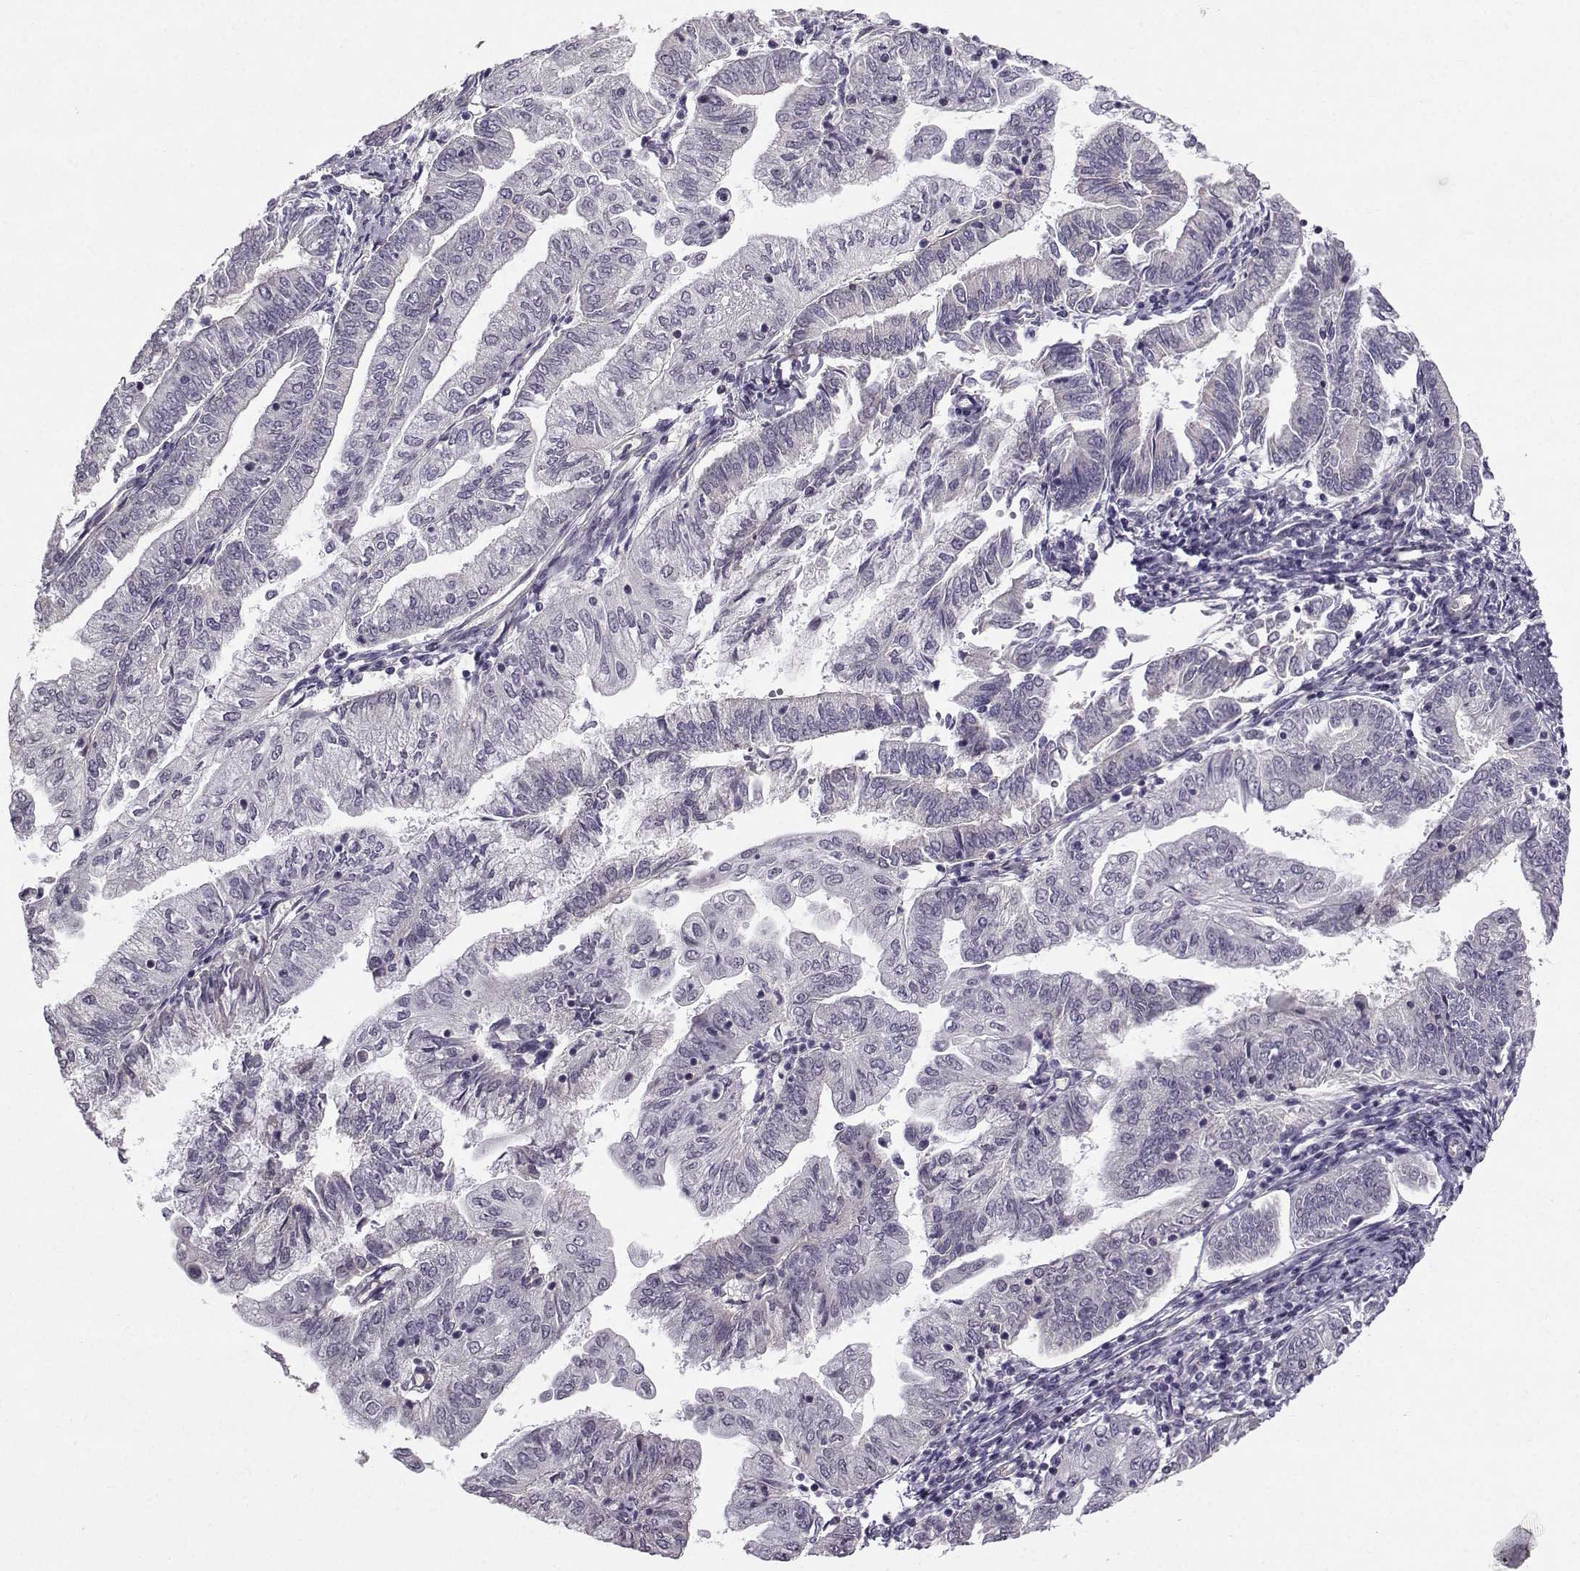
{"staining": {"intensity": "negative", "quantity": "none", "location": "none"}, "tissue": "endometrial cancer", "cell_type": "Tumor cells", "image_type": "cancer", "snomed": [{"axis": "morphology", "description": "Adenocarcinoma, NOS"}, {"axis": "topography", "description": "Endometrium"}], "caption": "Endometrial cancer stained for a protein using immunohistochemistry demonstrates no staining tumor cells.", "gene": "TSPYL5", "patient": {"sex": "female", "age": 55}}